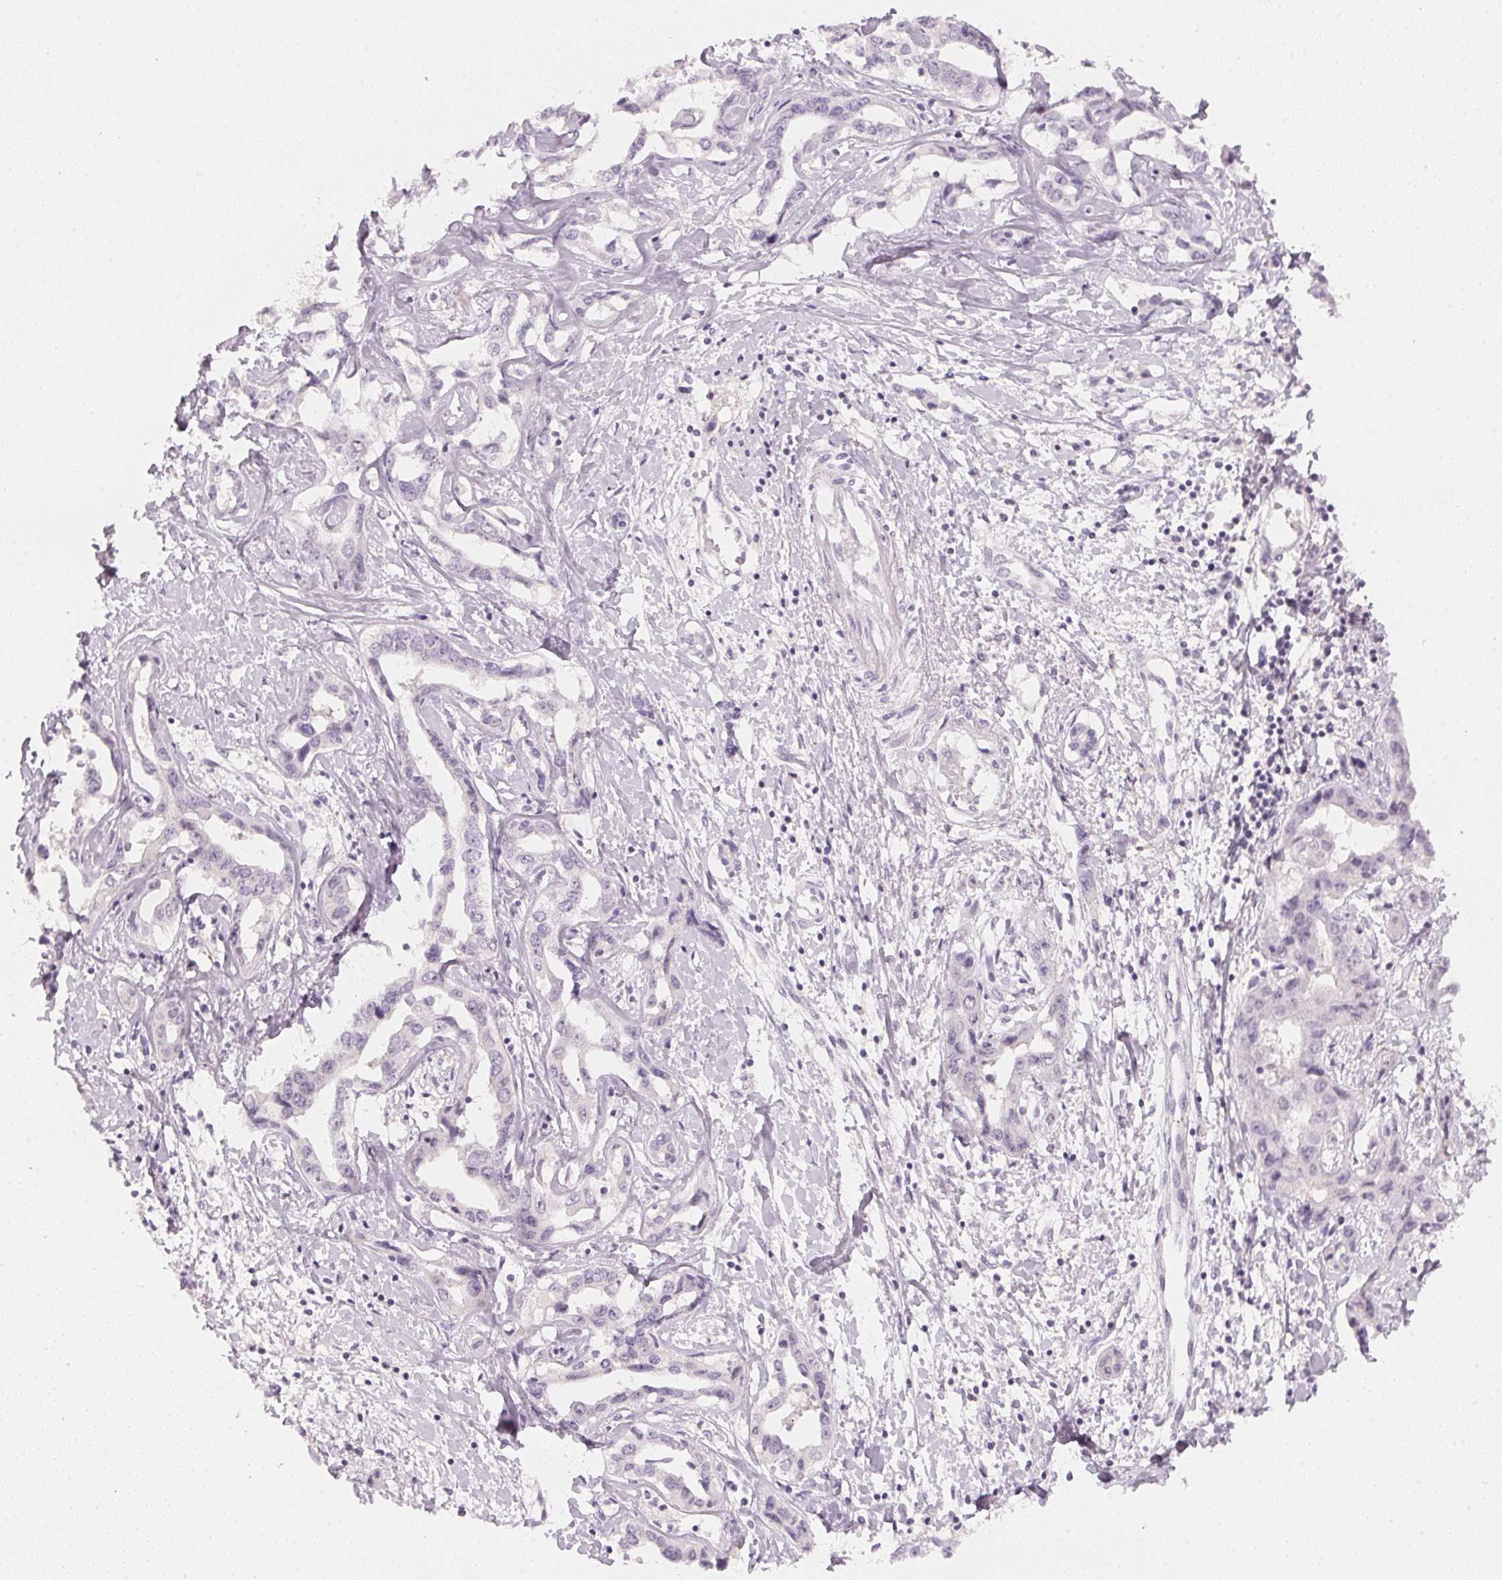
{"staining": {"intensity": "negative", "quantity": "none", "location": "none"}, "tissue": "liver cancer", "cell_type": "Tumor cells", "image_type": "cancer", "snomed": [{"axis": "morphology", "description": "Cholangiocarcinoma"}, {"axis": "topography", "description": "Liver"}], "caption": "An IHC histopathology image of cholangiocarcinoma (liver) is shown. There is no staining in tumor cells of cholangiocarcinoma (liver).", "gene": "CFAP276", "patient": {"sex": "male", "age": 59}}